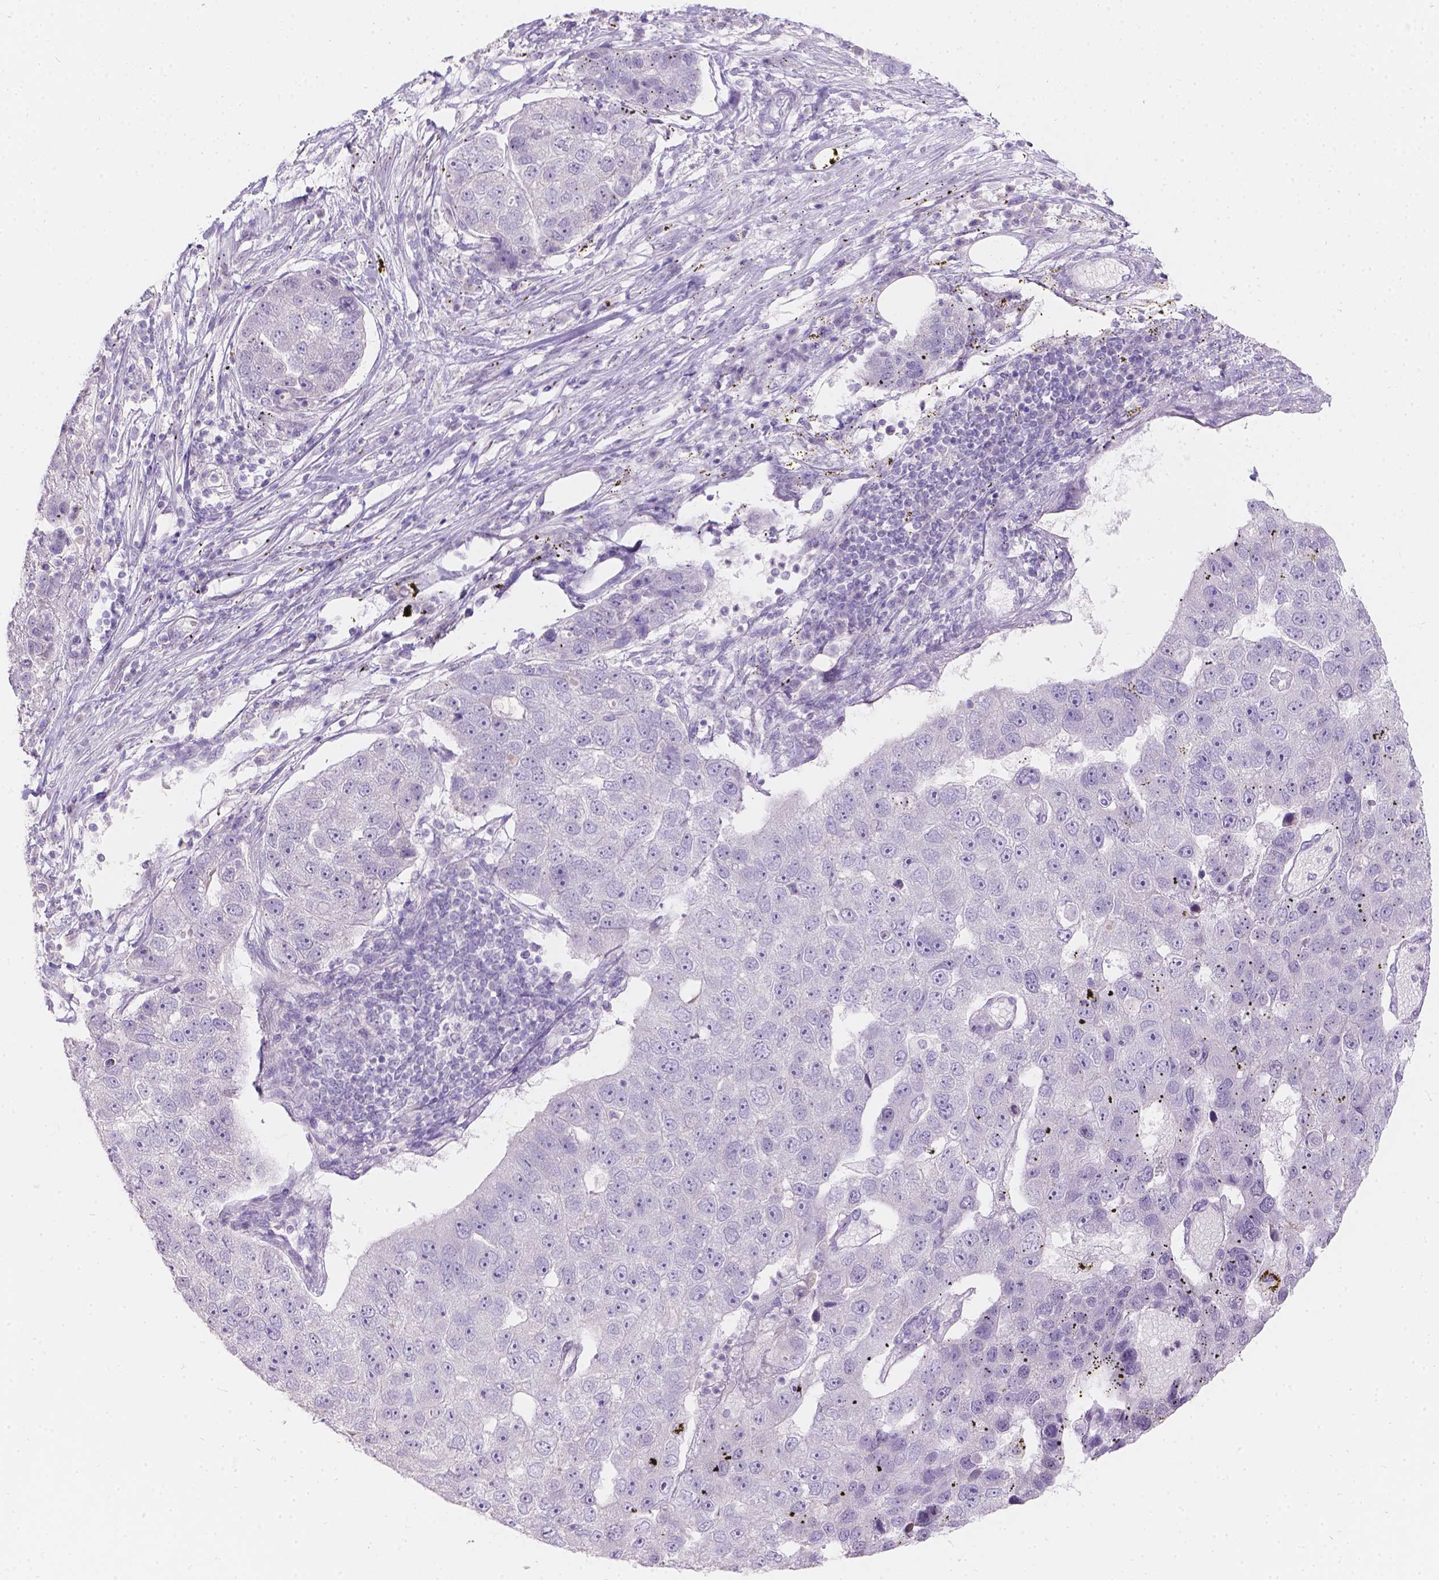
{"staining": {"intensity": "negative", "quantity": "none", "location": "none"}, "tissue": "pancreatic cancer", "cell_type": "Tumor cells", "image_type": "cancer", "snomed": [{"axis": "morphology", "description": "Adenocarcinoma, NOS"}, {"axis": "topography", "description": "Pancreas"}], "caption": "Tumor cells are negative for brown protein staining in pancreatic cancer. Brightfield microscopy of immunohistochemistry stained with DAB (brown) and hematoxylin (blue), captured at high magnification.", "gene": "HTN3", "patient": {"sex": "female", "age": 61}}